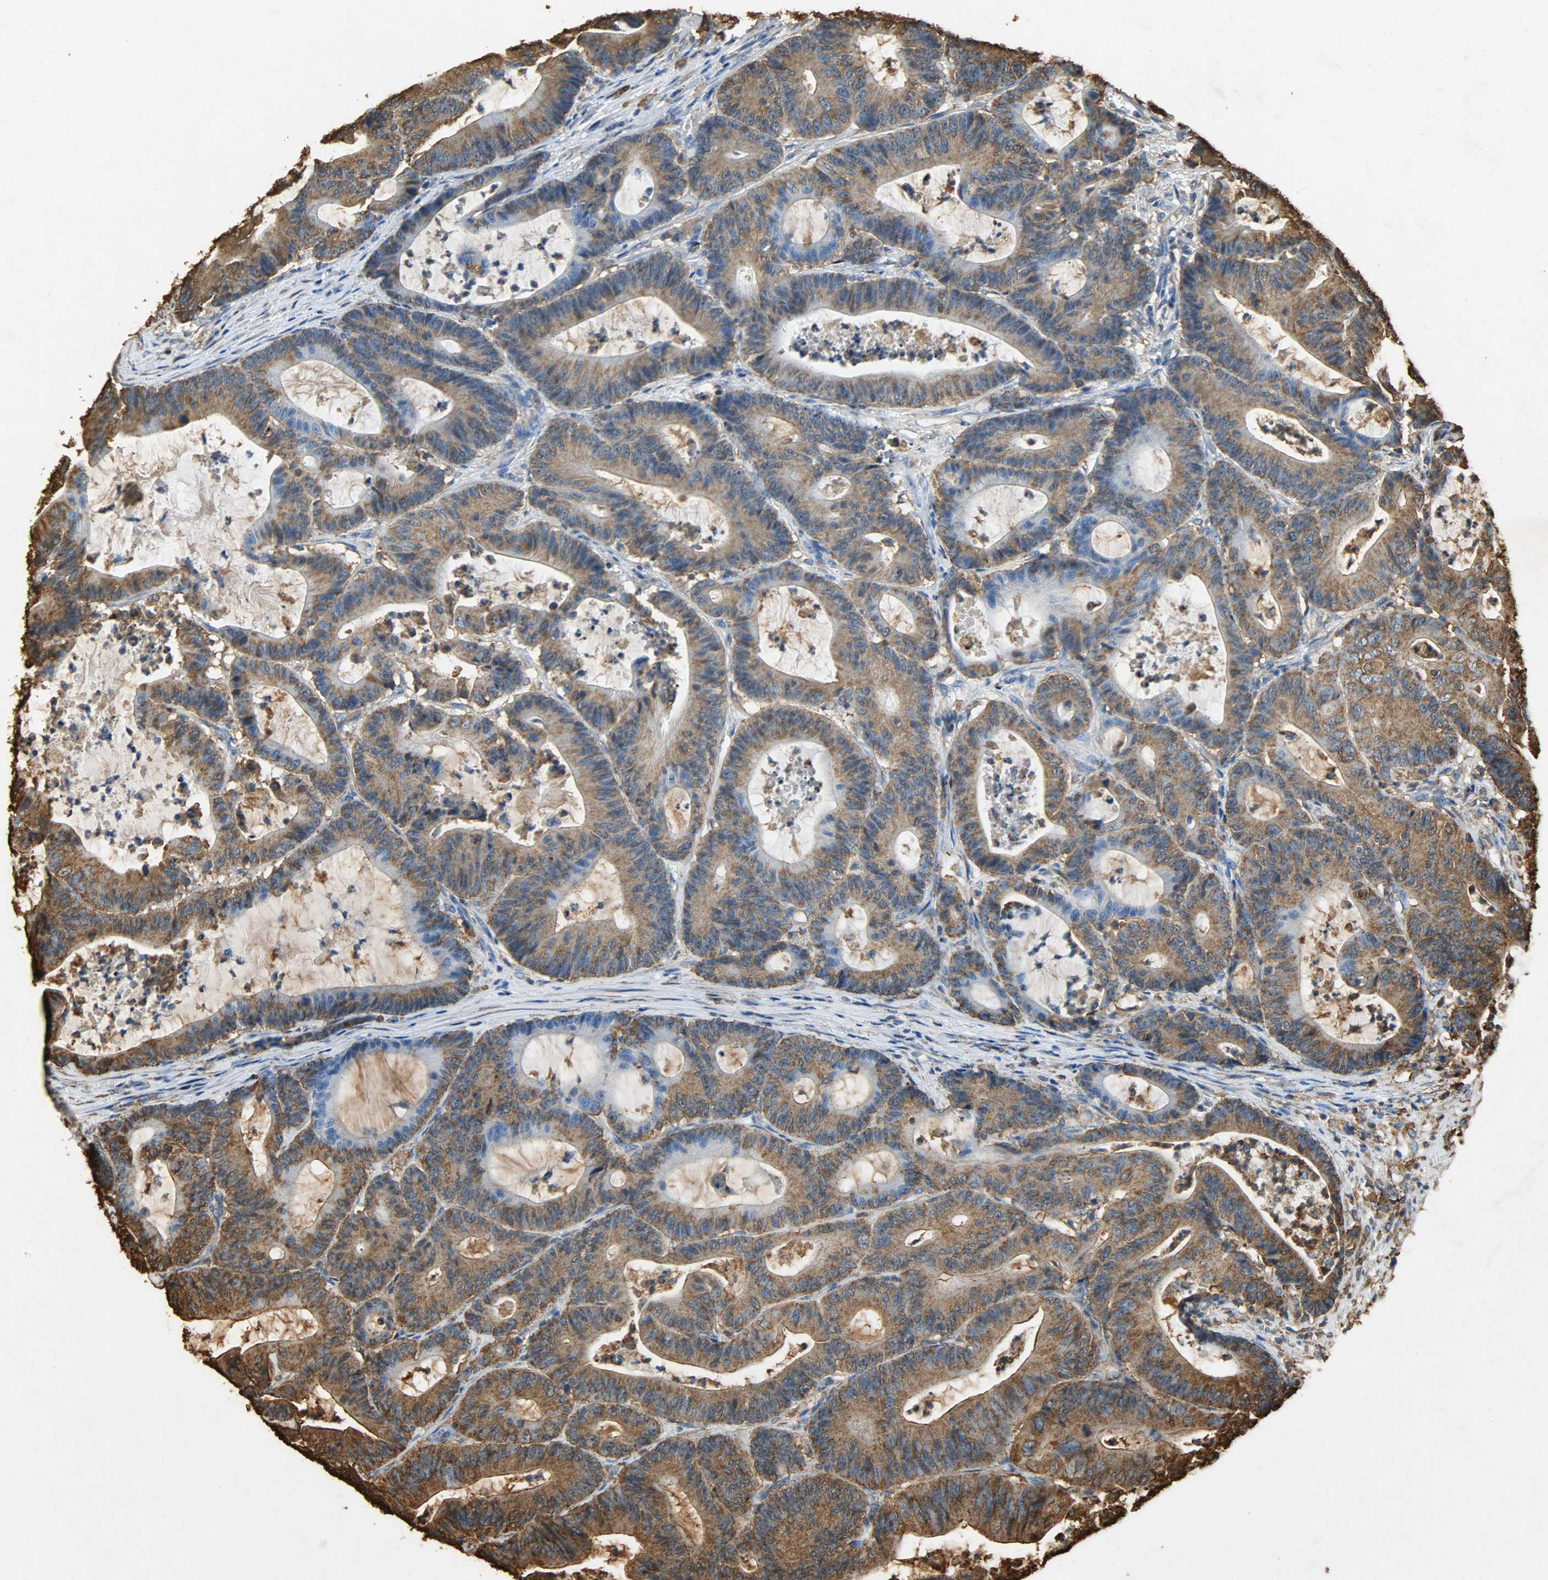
{"staining": {"intensity": "strong", "quantity": ">75%", "location": "cytoplasmic/membranous"}, "tissue": "colorectal cancer", "cell_type": "Tumor cells", "image_type": "cancer", "snomed": [{"axis": "morphology", "description": "Adenocarcinoma, NOS"}, {"axis": "topography", "description": "Colon"}], "caption": "Immunohistochemistry (IHC) of colorectal adenocarcinoma reveals high levels of strong cytoplasmic/membranous expression in approximately >75% of tumor cells. (DAB (3,3'-diaminobenzidine) = brown stain, brightfield microscopy at high magnification).", "gene": "HSP90B1", "patient": {"sex": "female", "age": 84}}